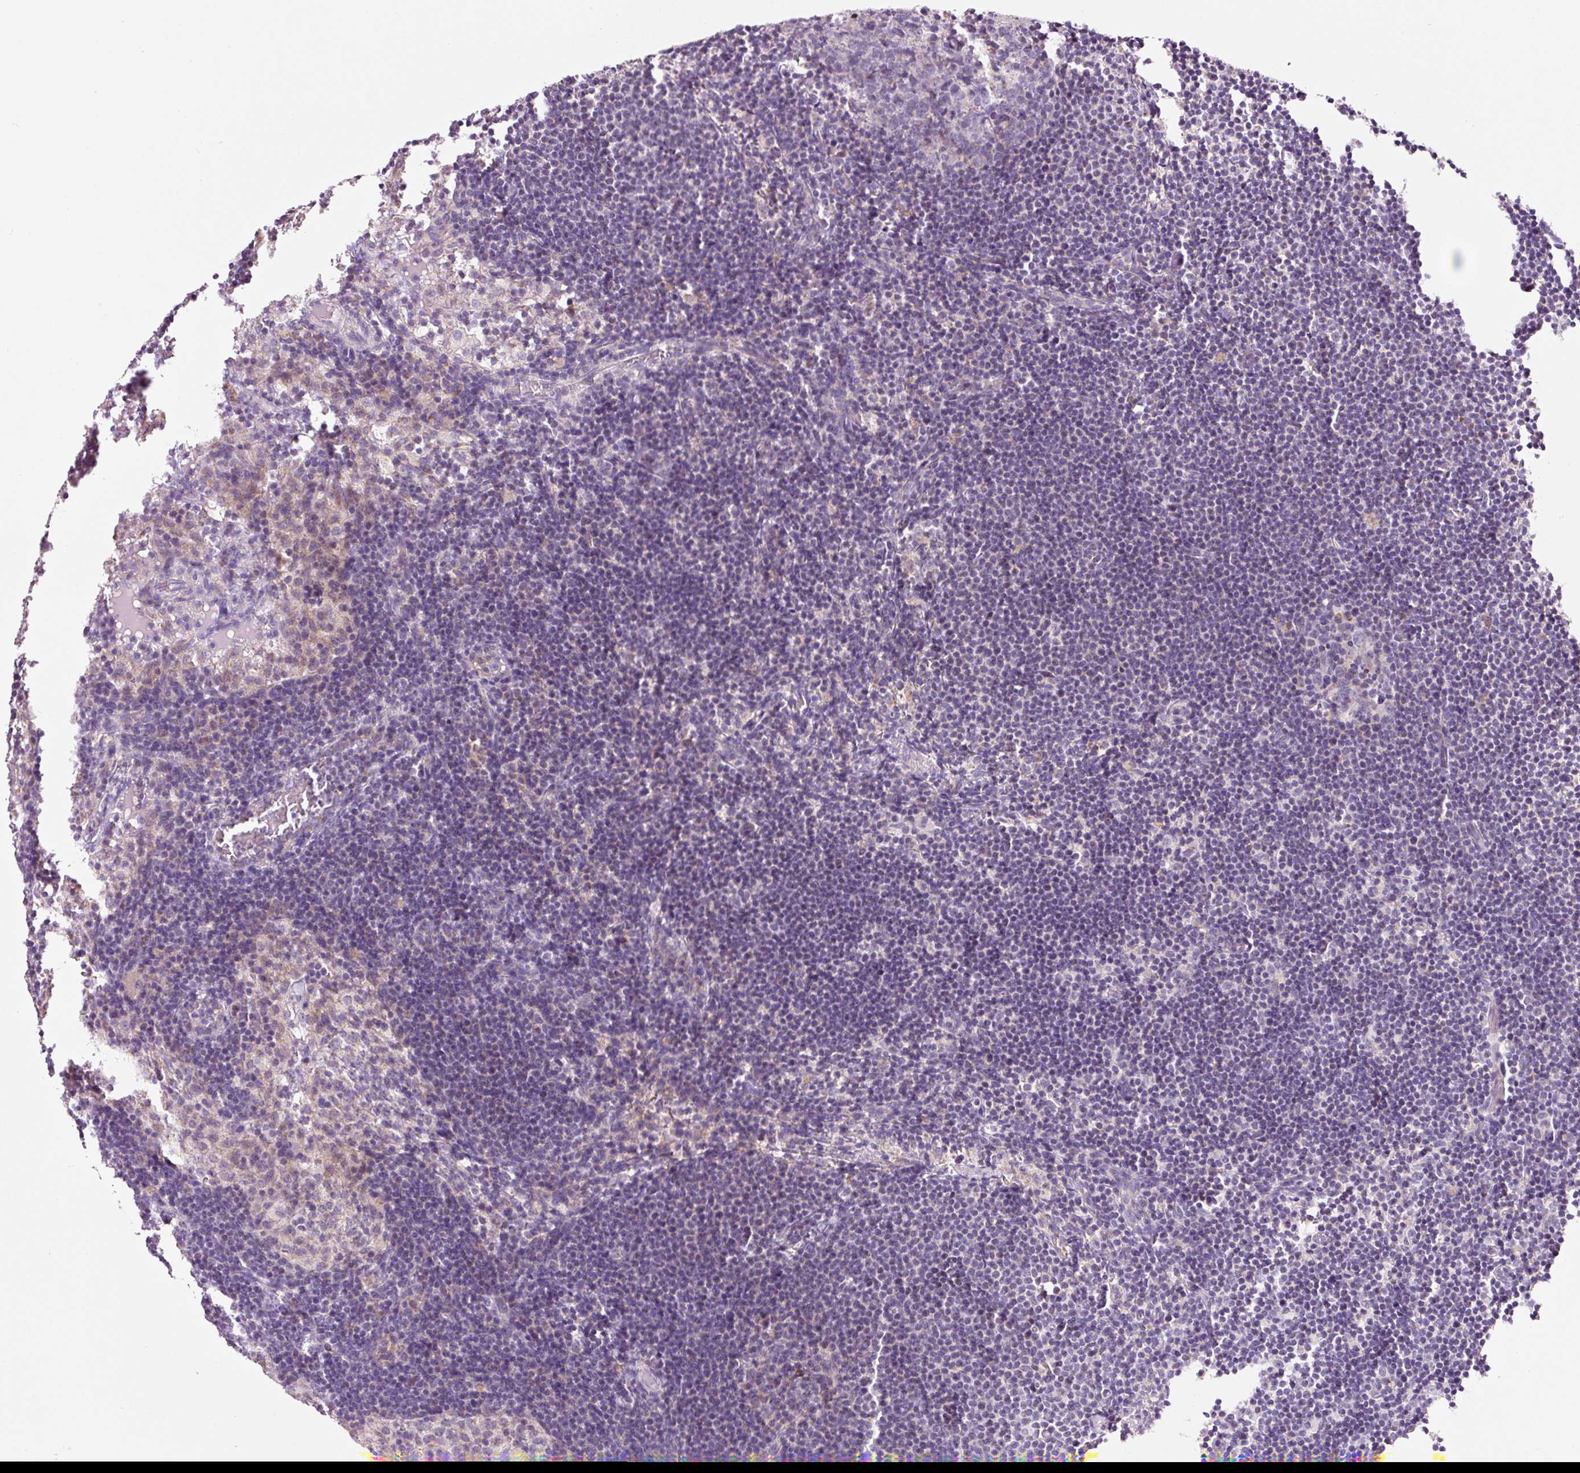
{"staining": {"intensity": "negative", "quantity": "none", "location": "none"}, "tissue": "lymph node", "cell_type": "Germinal center cells", "image_type": "normal", "snomed": [{"axis": "morphology", "description": "Normal tissue, NOS"}, {"axis": "topography", "description": "Lymph node"}], "caption": "High power microscopy histopathology image of an IHC image of unremarkable lymph node, revealing no significant positivity in germinal center cells.", "gene": "NDUFA1", "patient": {"sex": "male", "age": 49}}